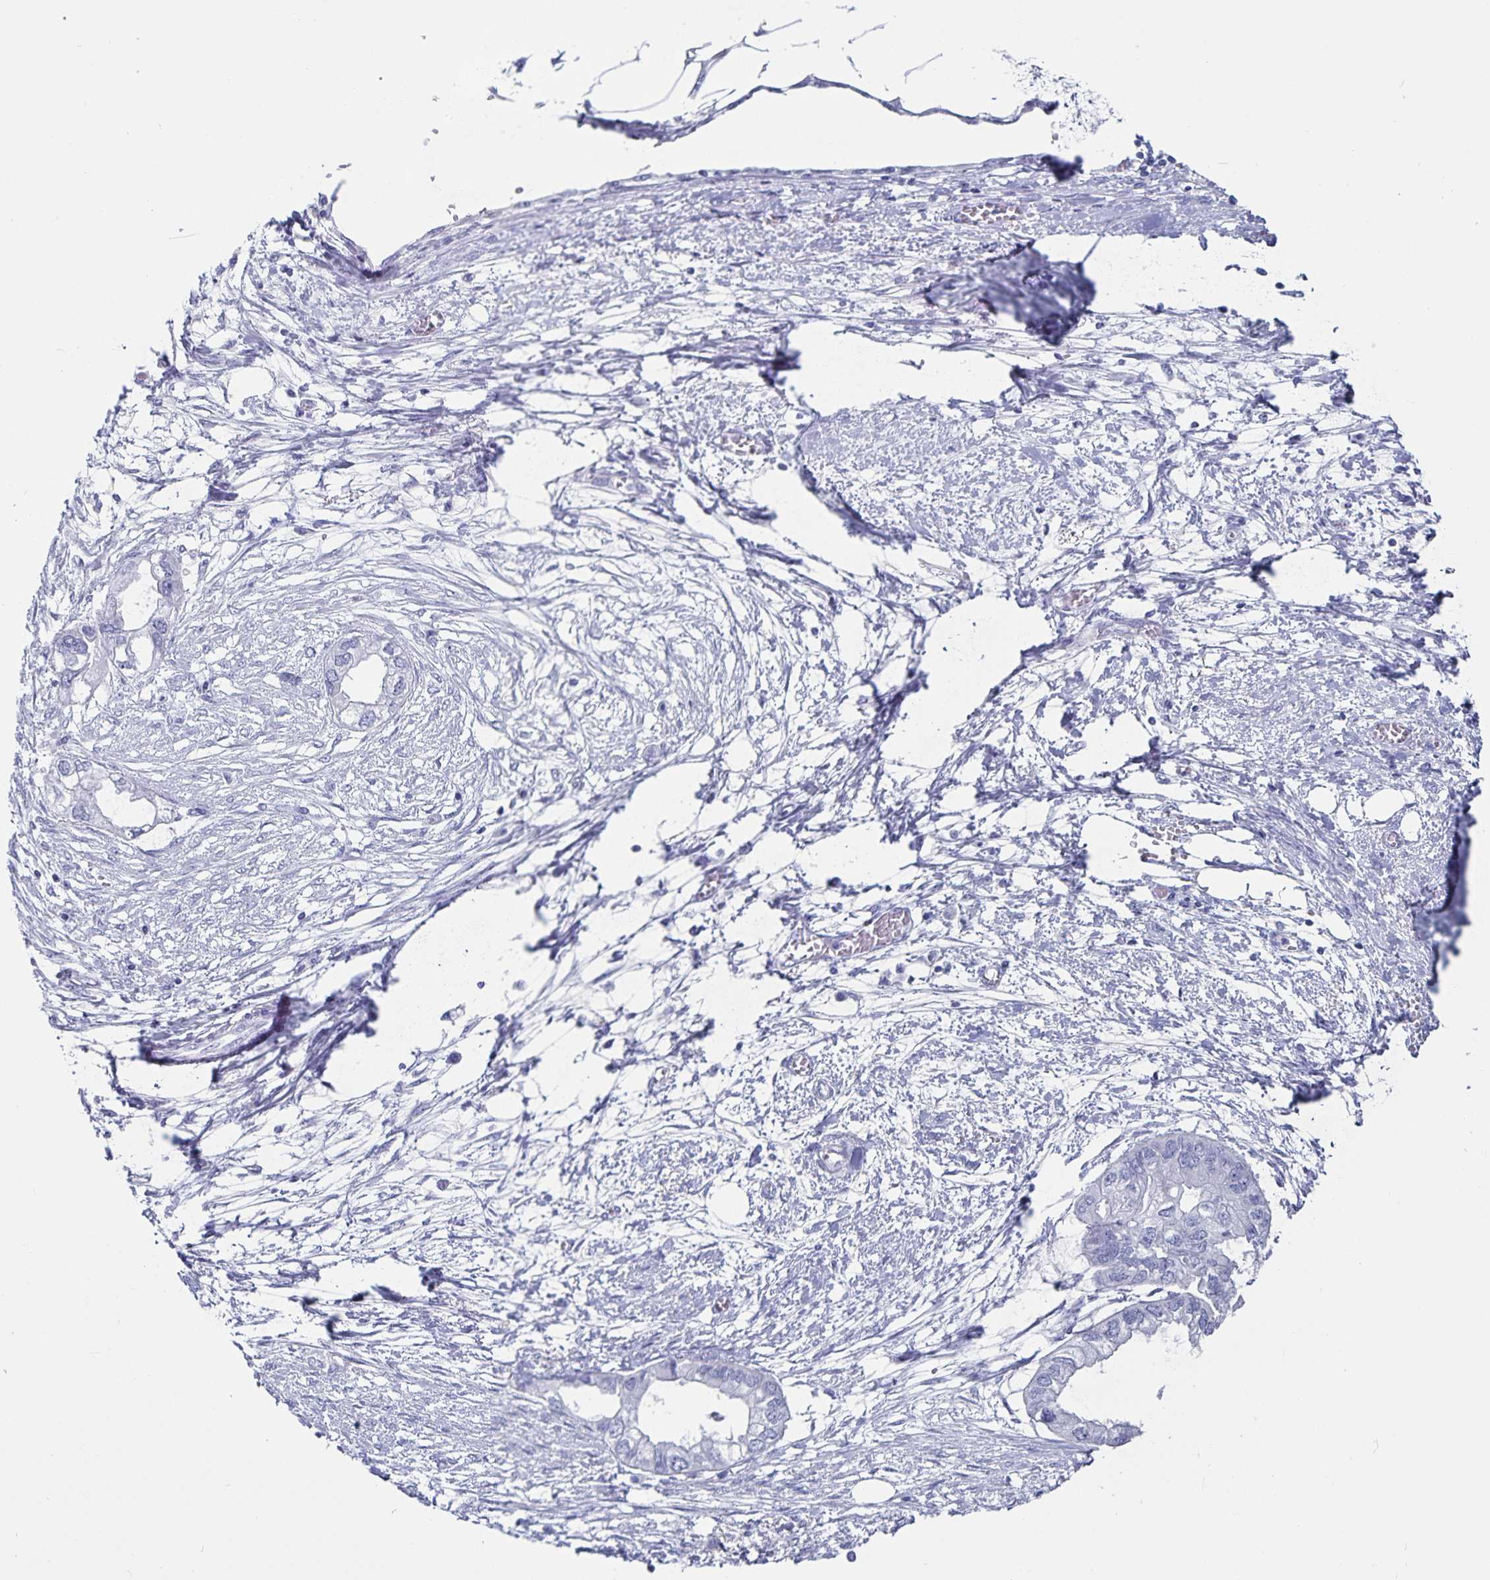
{"staining": {"intensity": "negative", "quantity": "none", "location": "none"}, "tissue": "endometrial cancer", "cell_type": "Tumor cells", "image_type": "cancer", "snomed": [{"axis": "morphology", "description": "Adenocarcinoma, NOS"}, {"axis": "morphology", "description": "Adenocarcinoma, metastatic, NOS"}, {"axis": "topography", "description": "Adipose tissue"}, {"axis": "topography", "description": "Endometrium"}], "caption": "Tumor cells show no significant positivity in adenocarcinoma (endometrial). The staining was performed using DAB (3,3'-diaminobenzidine) to visualize the protein expression in brown, while the nuclei were stained in blue with hematoxylin (Magnification: 20x).", "gene": "C19orf73", "patient": {"sex": "female", "age": 67}}